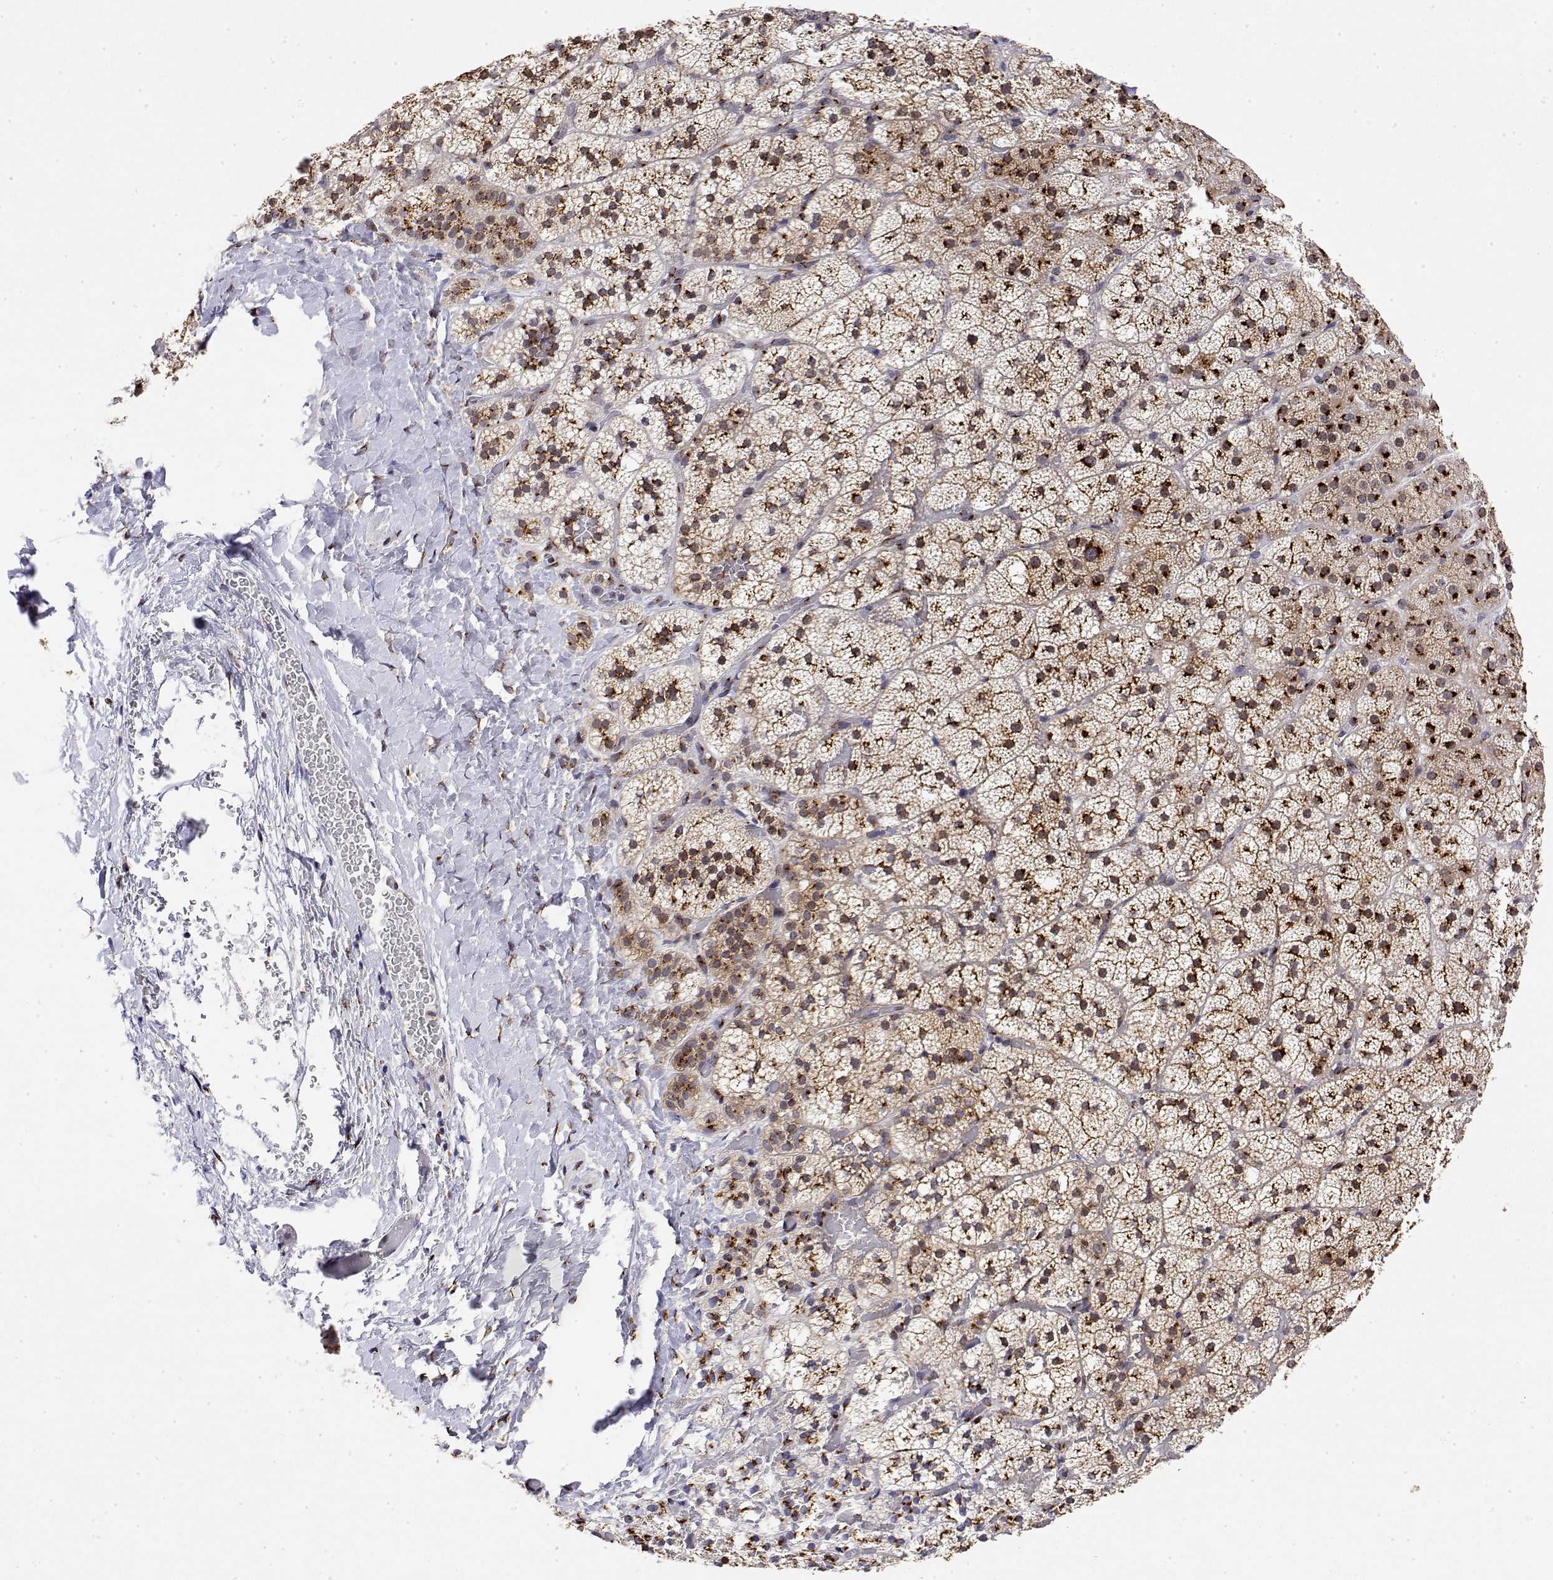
{"staining": {"intensity": "strong", "quantity": ">75%", "location": "cytoplasmic/membranous"}, "tissue": "adrenal gland", "cell_type": "Glandular cells", "image_type": "normal", "snomed": [{"axis": "morphology", "description": "Normal tissue, NOS"}, {"axis": "topography", "description": "Adrenal gland"}], "caption": "Normal adrenal gland was stained to show a protein in brown. There is high levels of strong cytoplasmic/membranous positivity in about >75% of glandular cells. The protein of interest is stained brown, and the nuclei are stained in blue (DAB (3,3'-diaminobenzidine) IHC with brightfield microscopy, high magnification).", "gene": "YIPF3", "patient": {"sex": "male", "age": 53}}